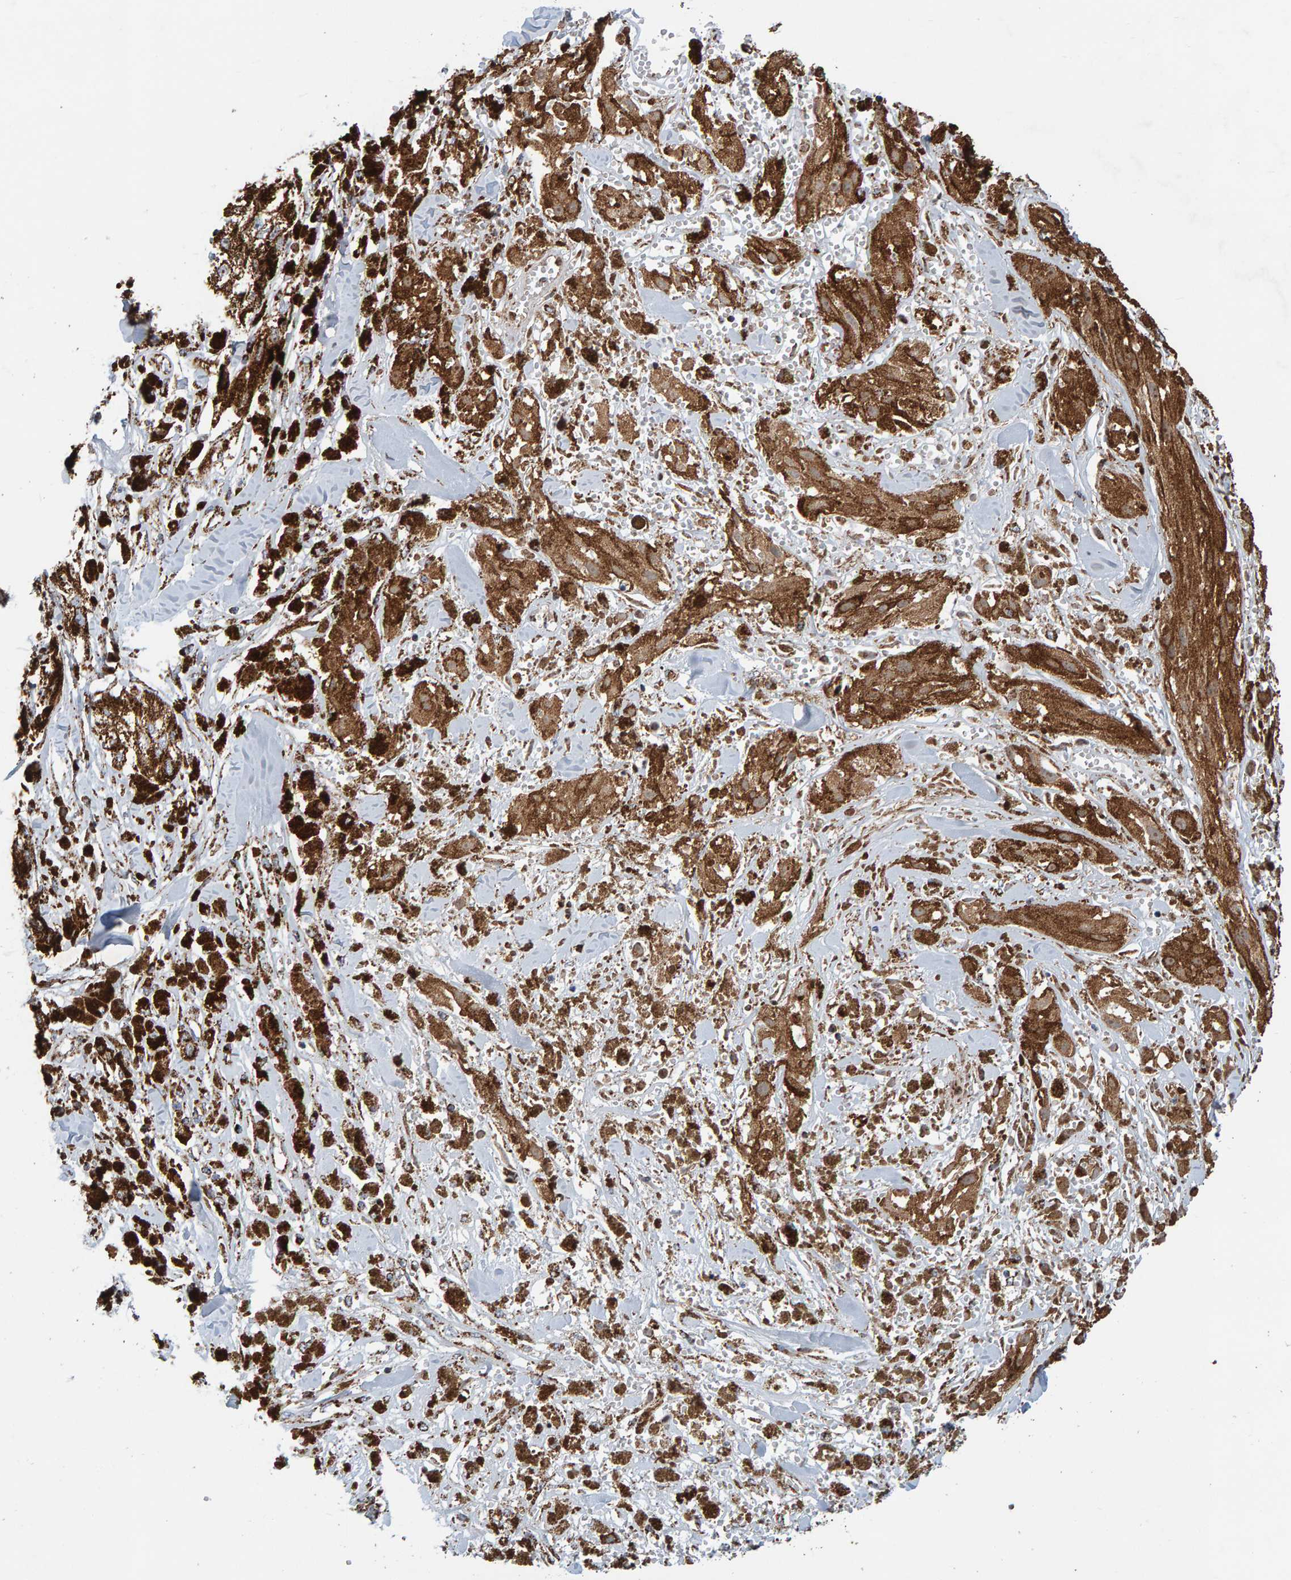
{"staining": {"intensity": "moderate", "quantity": ">75%", "location": "cytoplasmic/membranous"}, "tissue": "melanoma", "cell_type": "Tumor cells", "image_type": "cancer", "snomed": [{"axis": "morphology", "description": "Malignant melanoma, NOS"}, {"axis": "topography", "description": "Skin"}], "caption": "Human malignant melanoma stained with a protein marker displays moderate staining in tumor cells.", "gene": "MRPL45", "patient": {"sex": "male", "age": 88}}